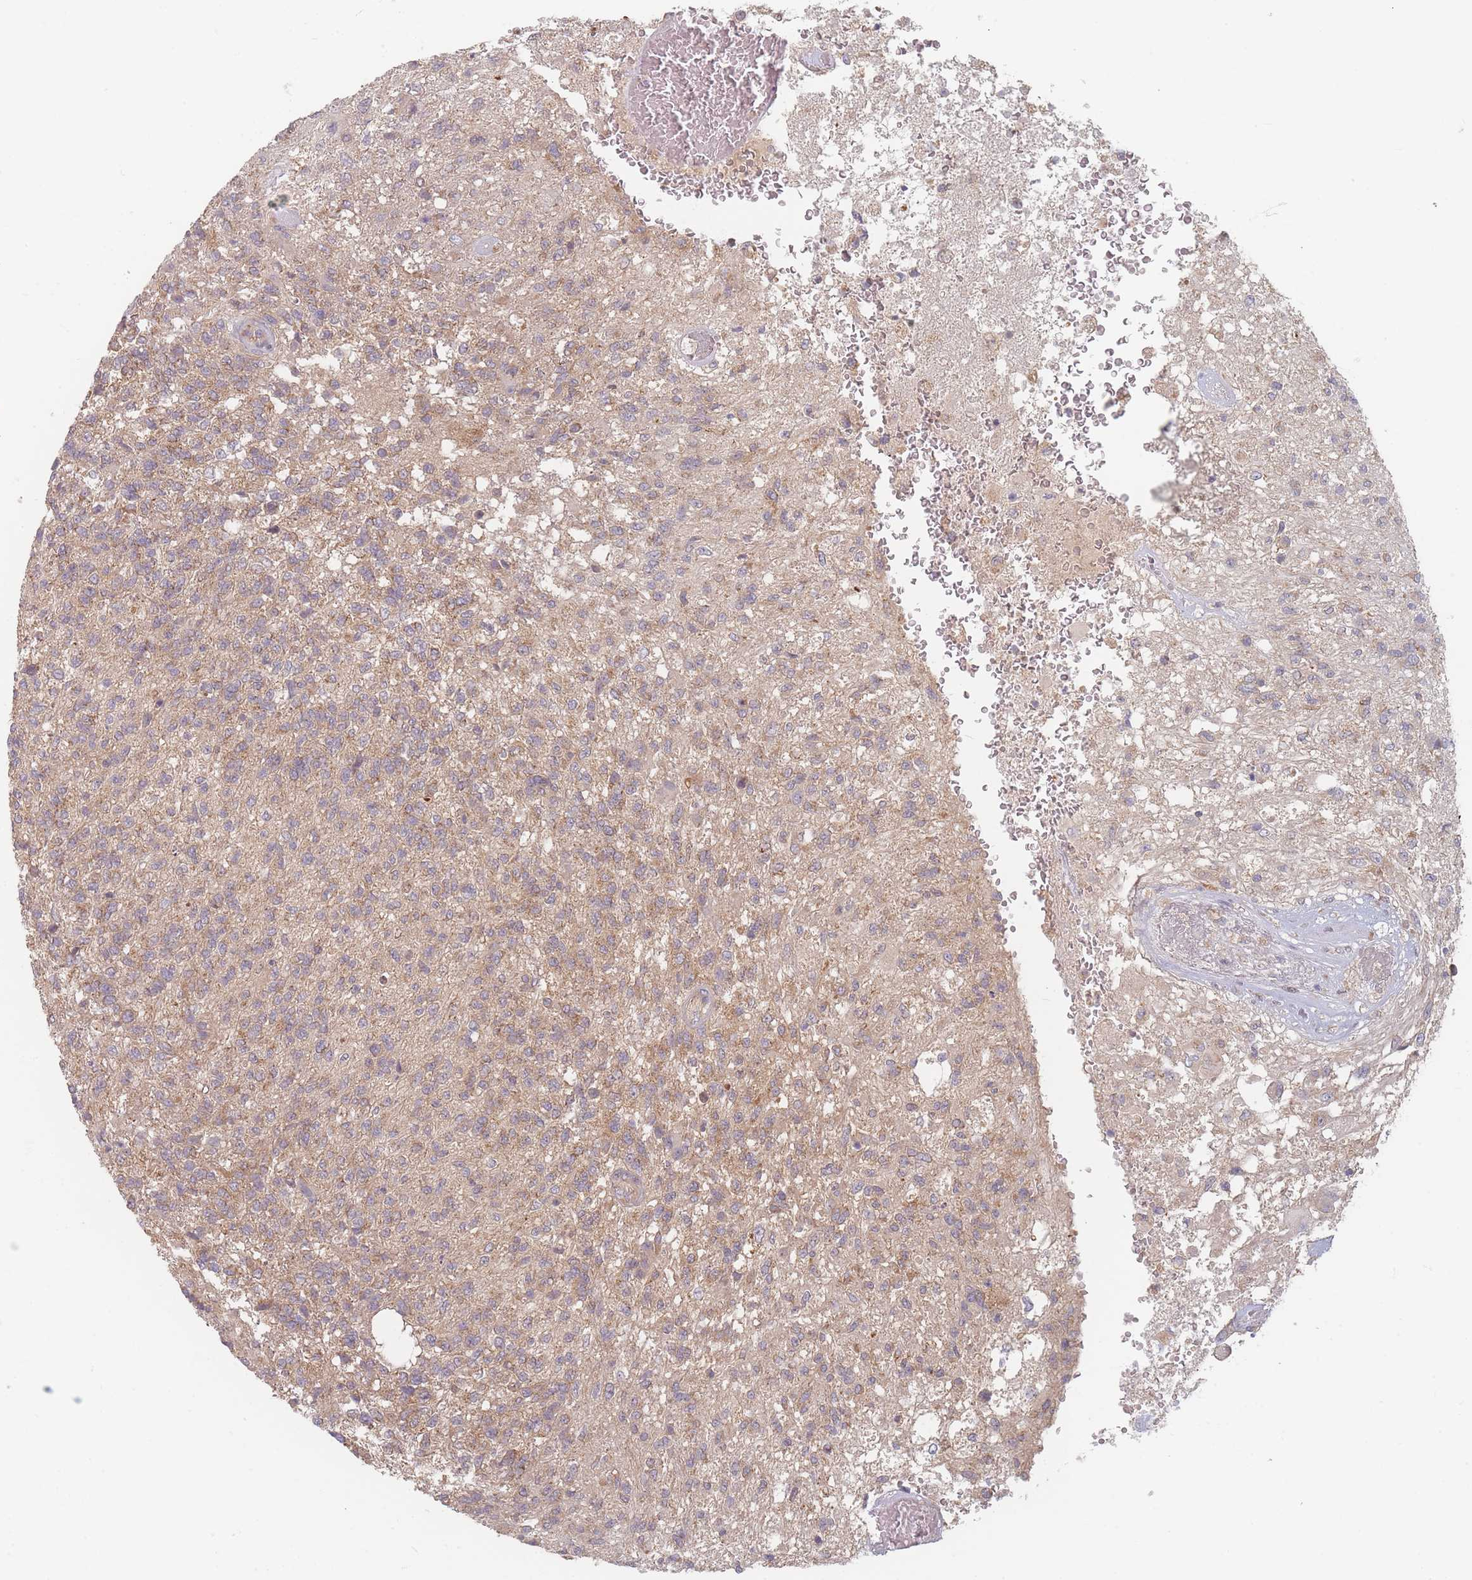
{"staining": {"intensity": "weak", "quantity": "25%-75%", "location": "cytoplasmic/membranous"}, "tissue": "glioma", "cell_type": "Tumor cells", "image_type": "cancer", "snomed": [{"axis": "morphology", "description": "Glioma, malignant, High grade"}, {"axis": "topography", "description": "Brain"}], "caption": "This is an image of immunohistochemistry staining of high-grade glioma (malignant), which shows weak expression in the cytoplasmic/membranous of tumor cells.", "gene": "SLC35F3", "patient": {"sex": "male", "age": 56}}